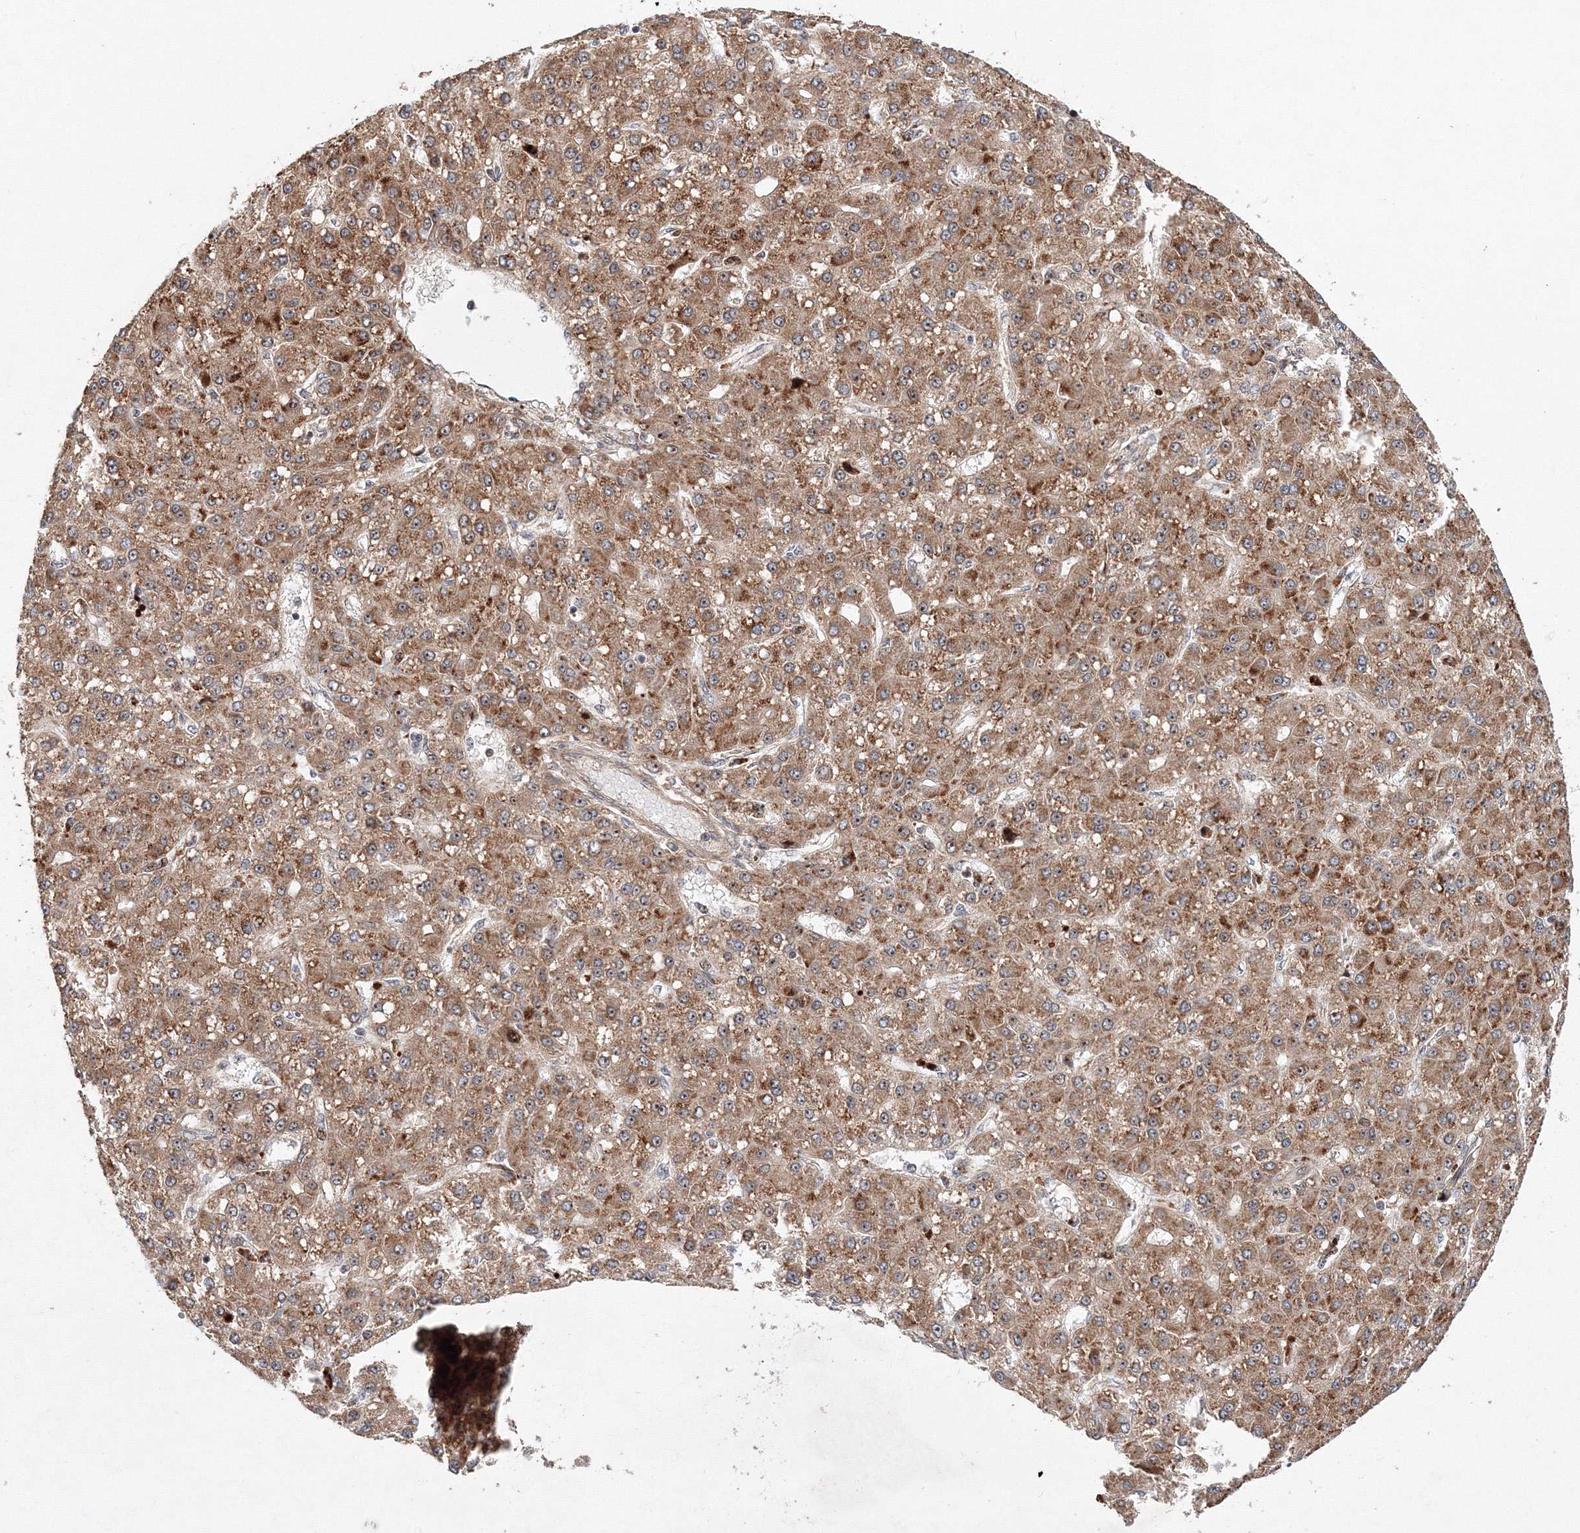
{"staining": {"intensity": "moderate", "quantity": ">75%", "location": "cytoplasmic/membranous"}, "tissue": "liver cancer", "cell_type": "Tumor cells", "image_type": "cancer", "snomed": [{"axis": "morphology", "description": "Carcinoma, Hepatocellular, NOS"}, {"axis": "topography", "description": "Liver"}], "caption": "About >75% of tumor cells in human liver hepatocellular carcinoma display moderate cytoplasmic/membranous protein expression as visualized by brown immunohistochemical staining.", "gene": "ANKAR", "patient": {"sex": "male", "age": 67}}